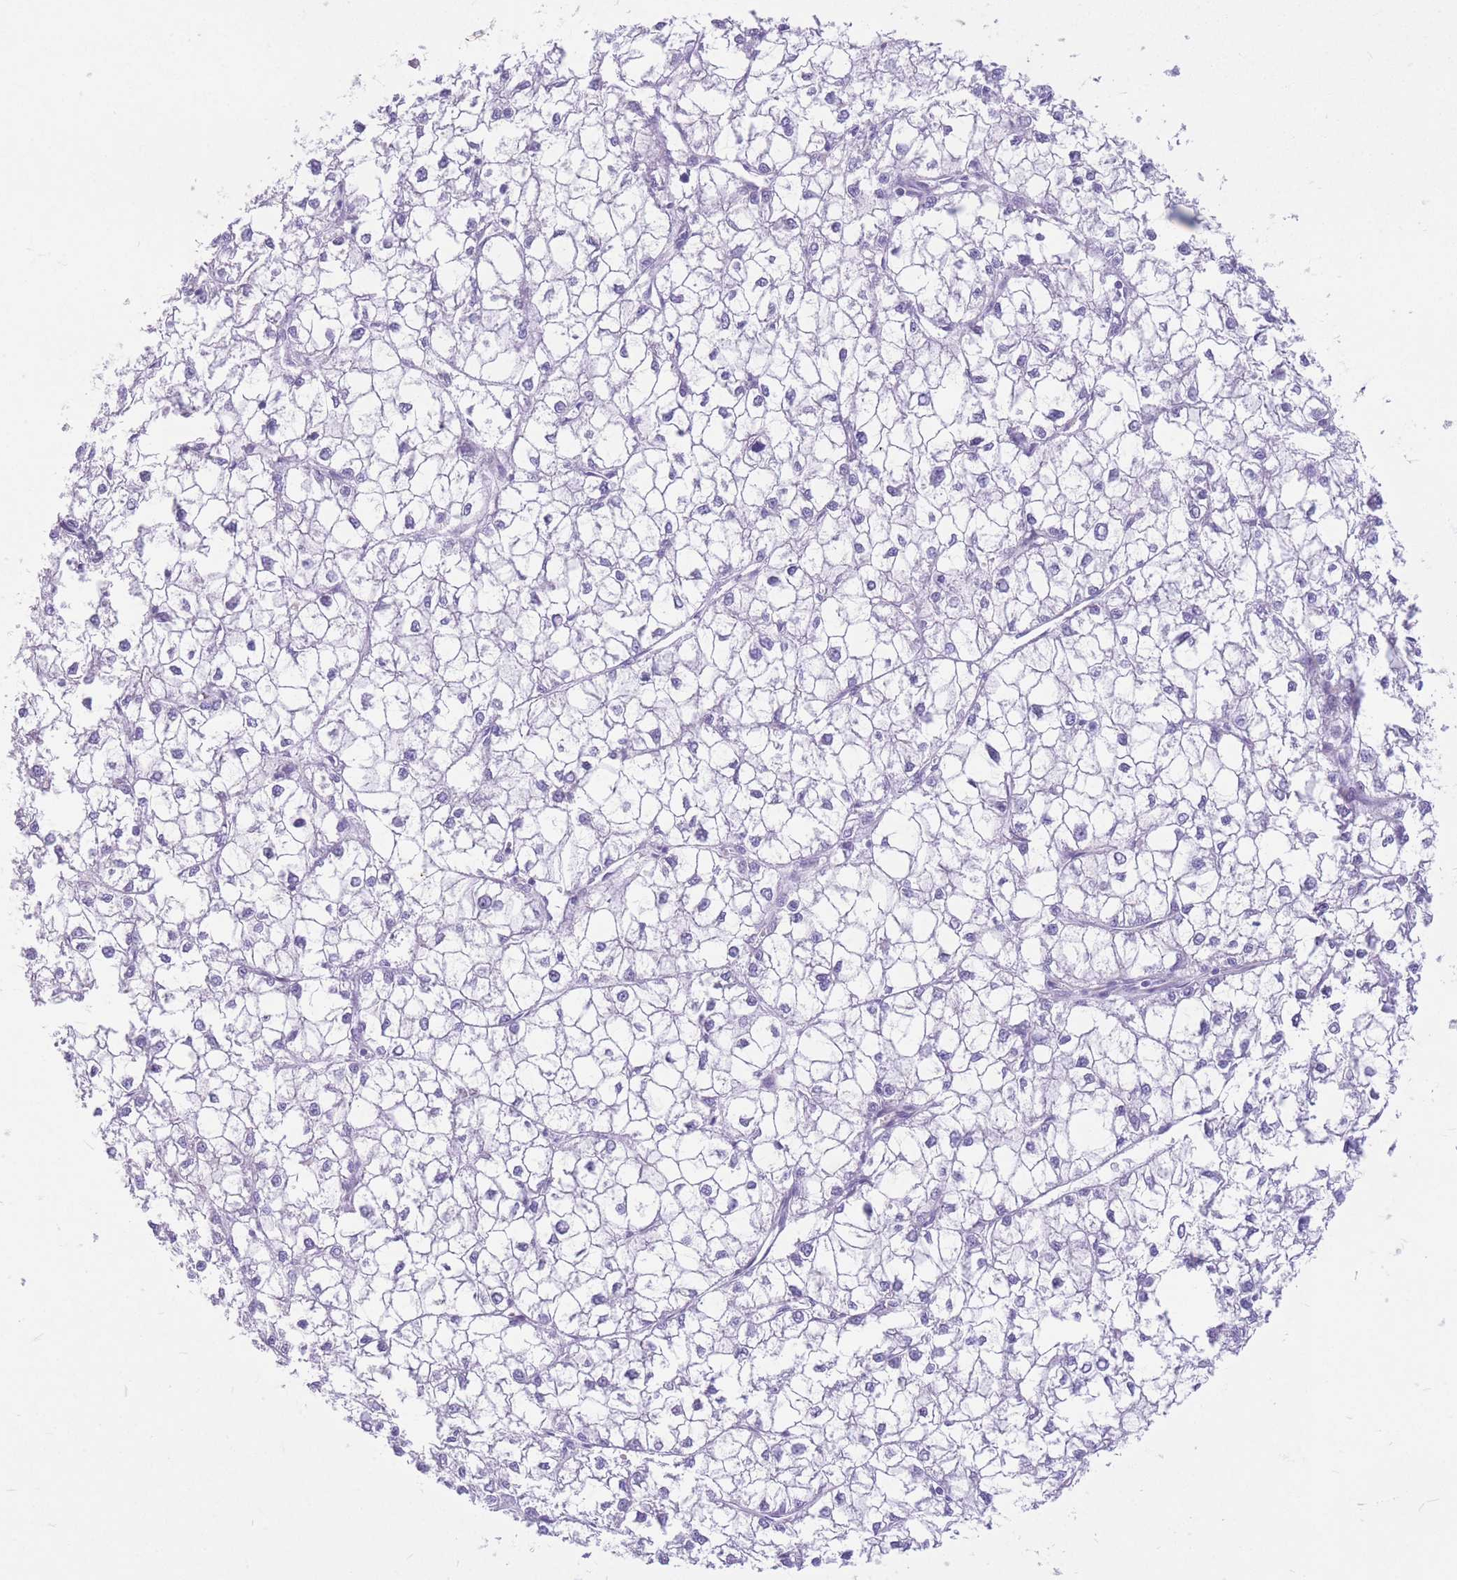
{"staining": {"intensity": "negative", "quantity": "none", "location": "none"}, "tissue": "liver cancer", "cell_type": "Tumor cells", "image_type": "cancer", "snomed": [{"axis": "morphology", "description": "Carcinoma, Hepatocellular, NOS"}, {"axis": "topography", "description": "Liver"}], "caption": "DAB immunohistochemical staining of liver cancer exhibits no significant staining in tumor cells. (Brightfield microscopy of DAB IHC at high magnification).", "gene": "ZNF311", "patient": {"sex": "female", "age": 43}}